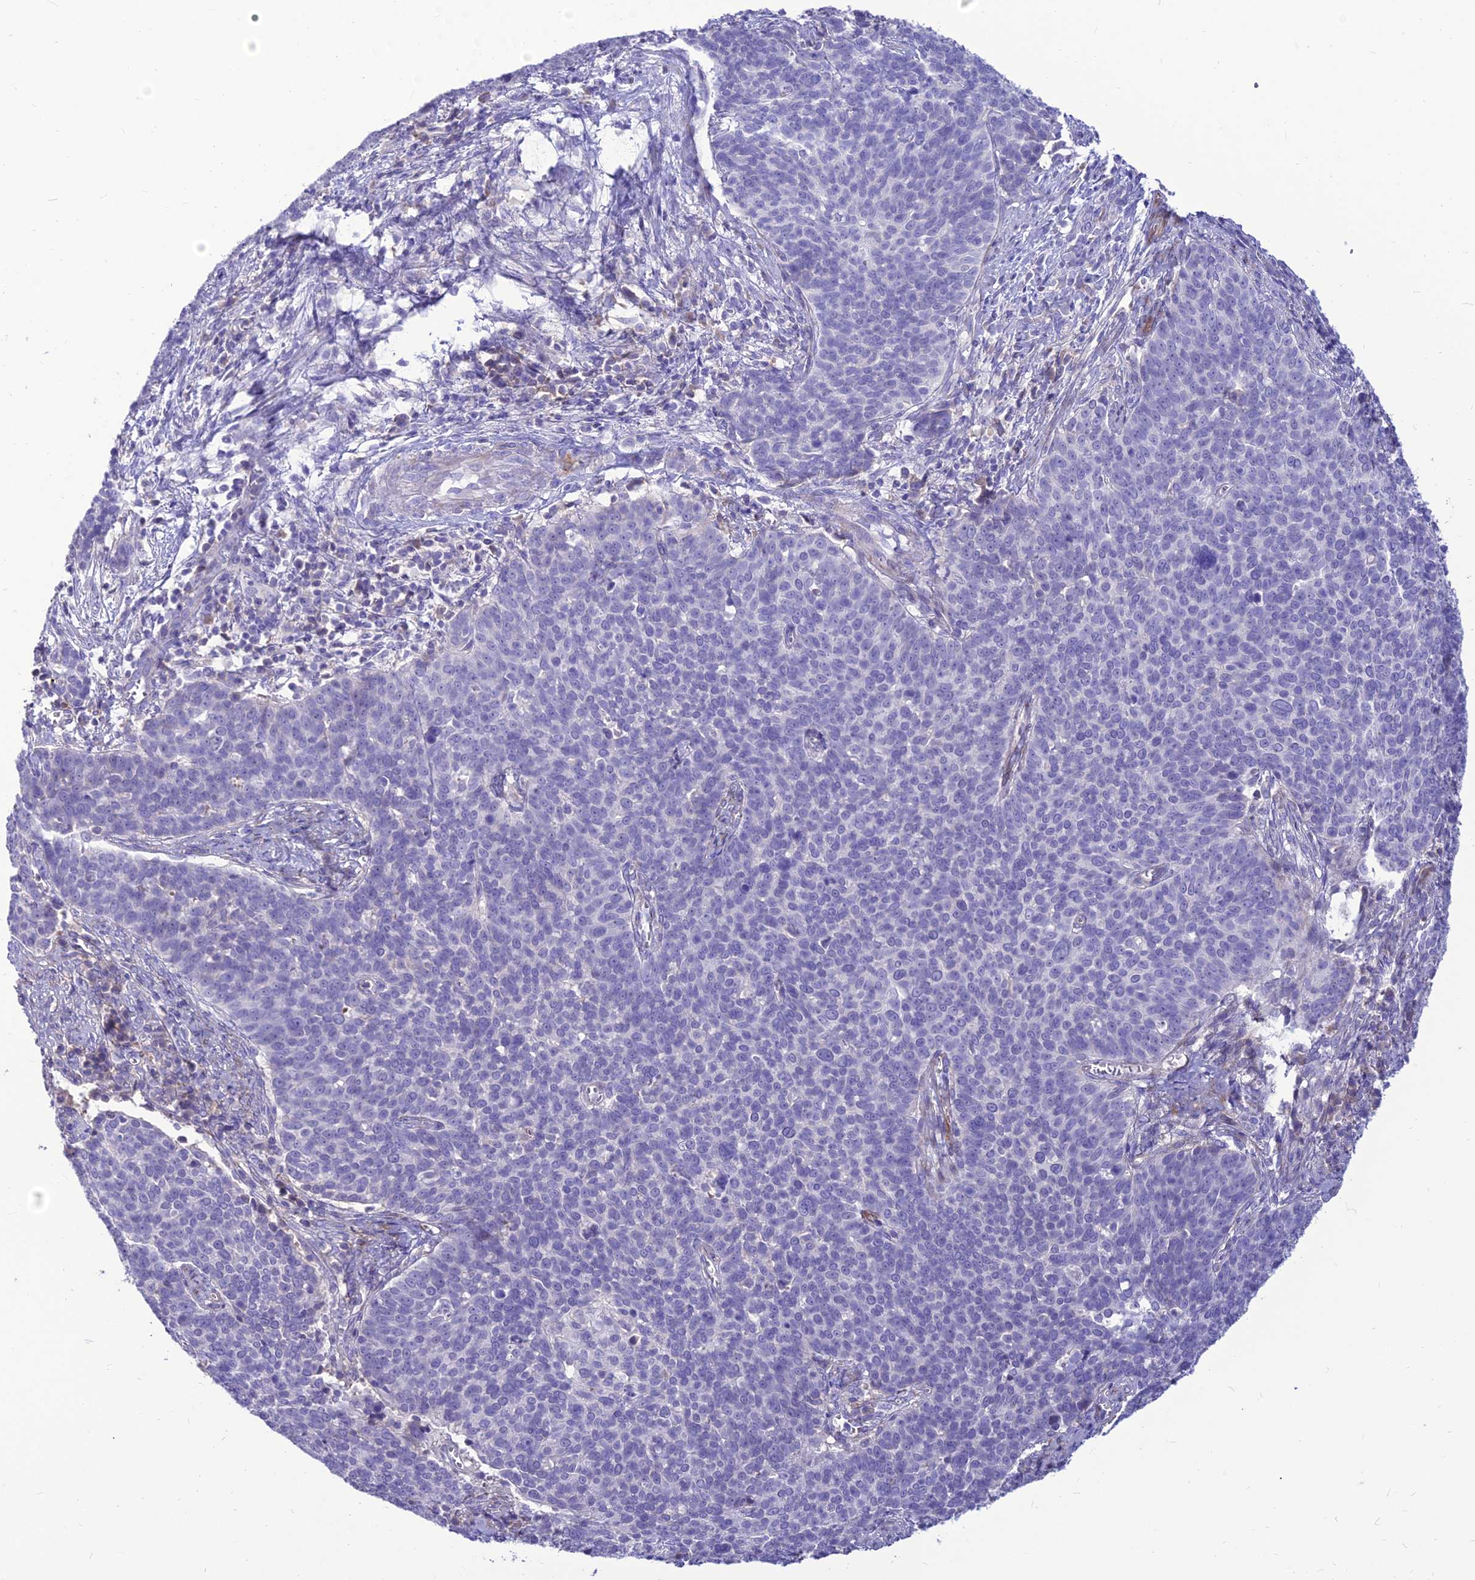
{"staining": {"intensity": "negative", "quantity": "none", "location": "none"}, "tissue": "cervical cancer", "cell_type": "Tumor cells", "image_type": "cancer", "snomed": [{"axis": "morphology", "description": "Squamous cell carcinoma, NOS"}, {"axis": "topography", "description": "Cervix"}], "caption": "An image of human cervical cancer is negative for staining in tumor cells.", "gene": "TEKT3", "patient": {"sex": "female", "age": 39}}